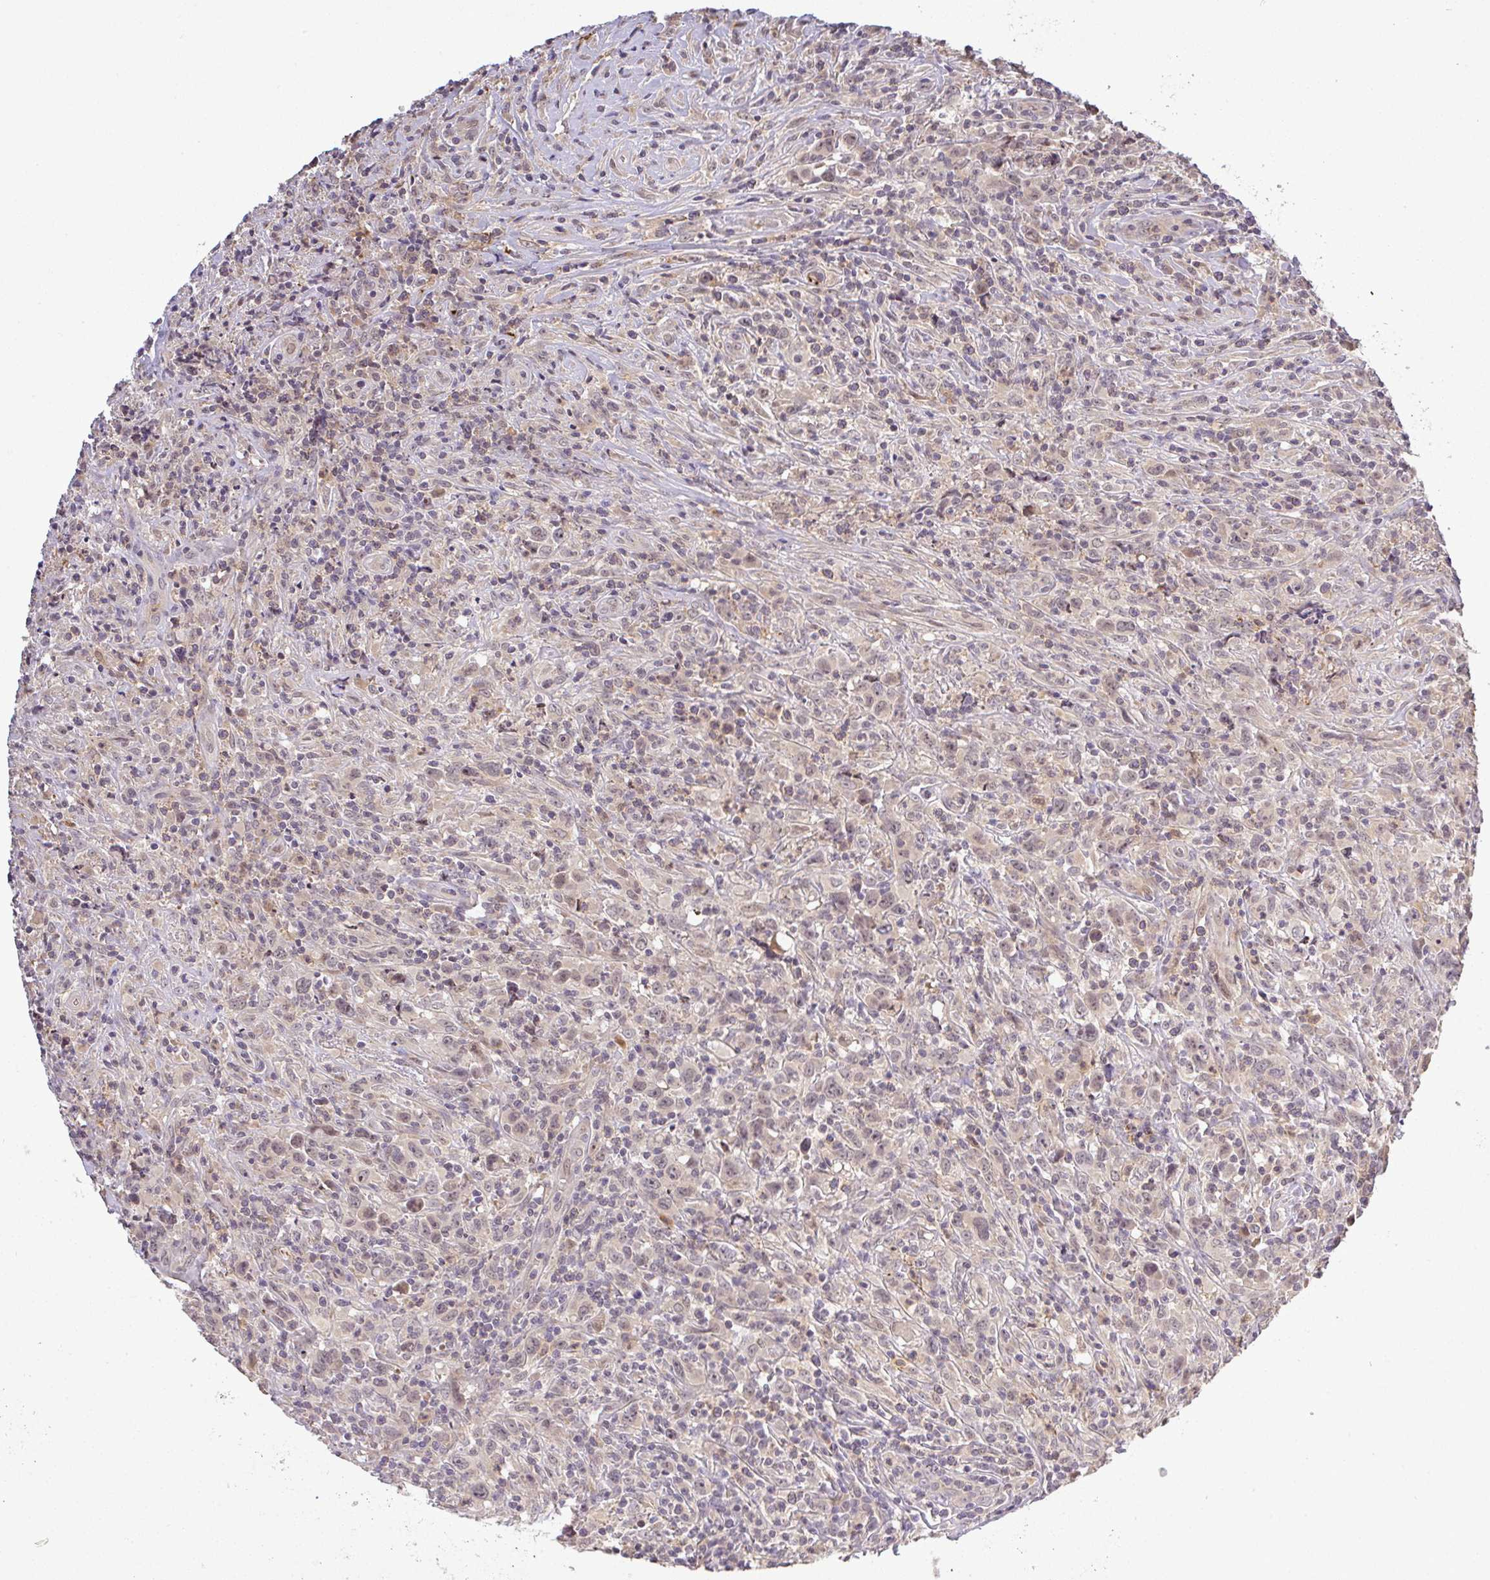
{"staining": {"intensity": "negative", "quantity": "none", "location": "none"}, "tissue": "lymphoma", "cell_type": "Tumor cells", "image_type": "cancer", "snomed": [{"axis": "morphology", "description": "Hodgkin's disease, NOS"}, {"axis": "topography", "description": "Lymph node"}], "caption": "Image shows no protein staining in tumor cells of Hodgkin's disease tissue.", "gene": "FAM153A", "patient": {"sex": "female", "age": 18}}